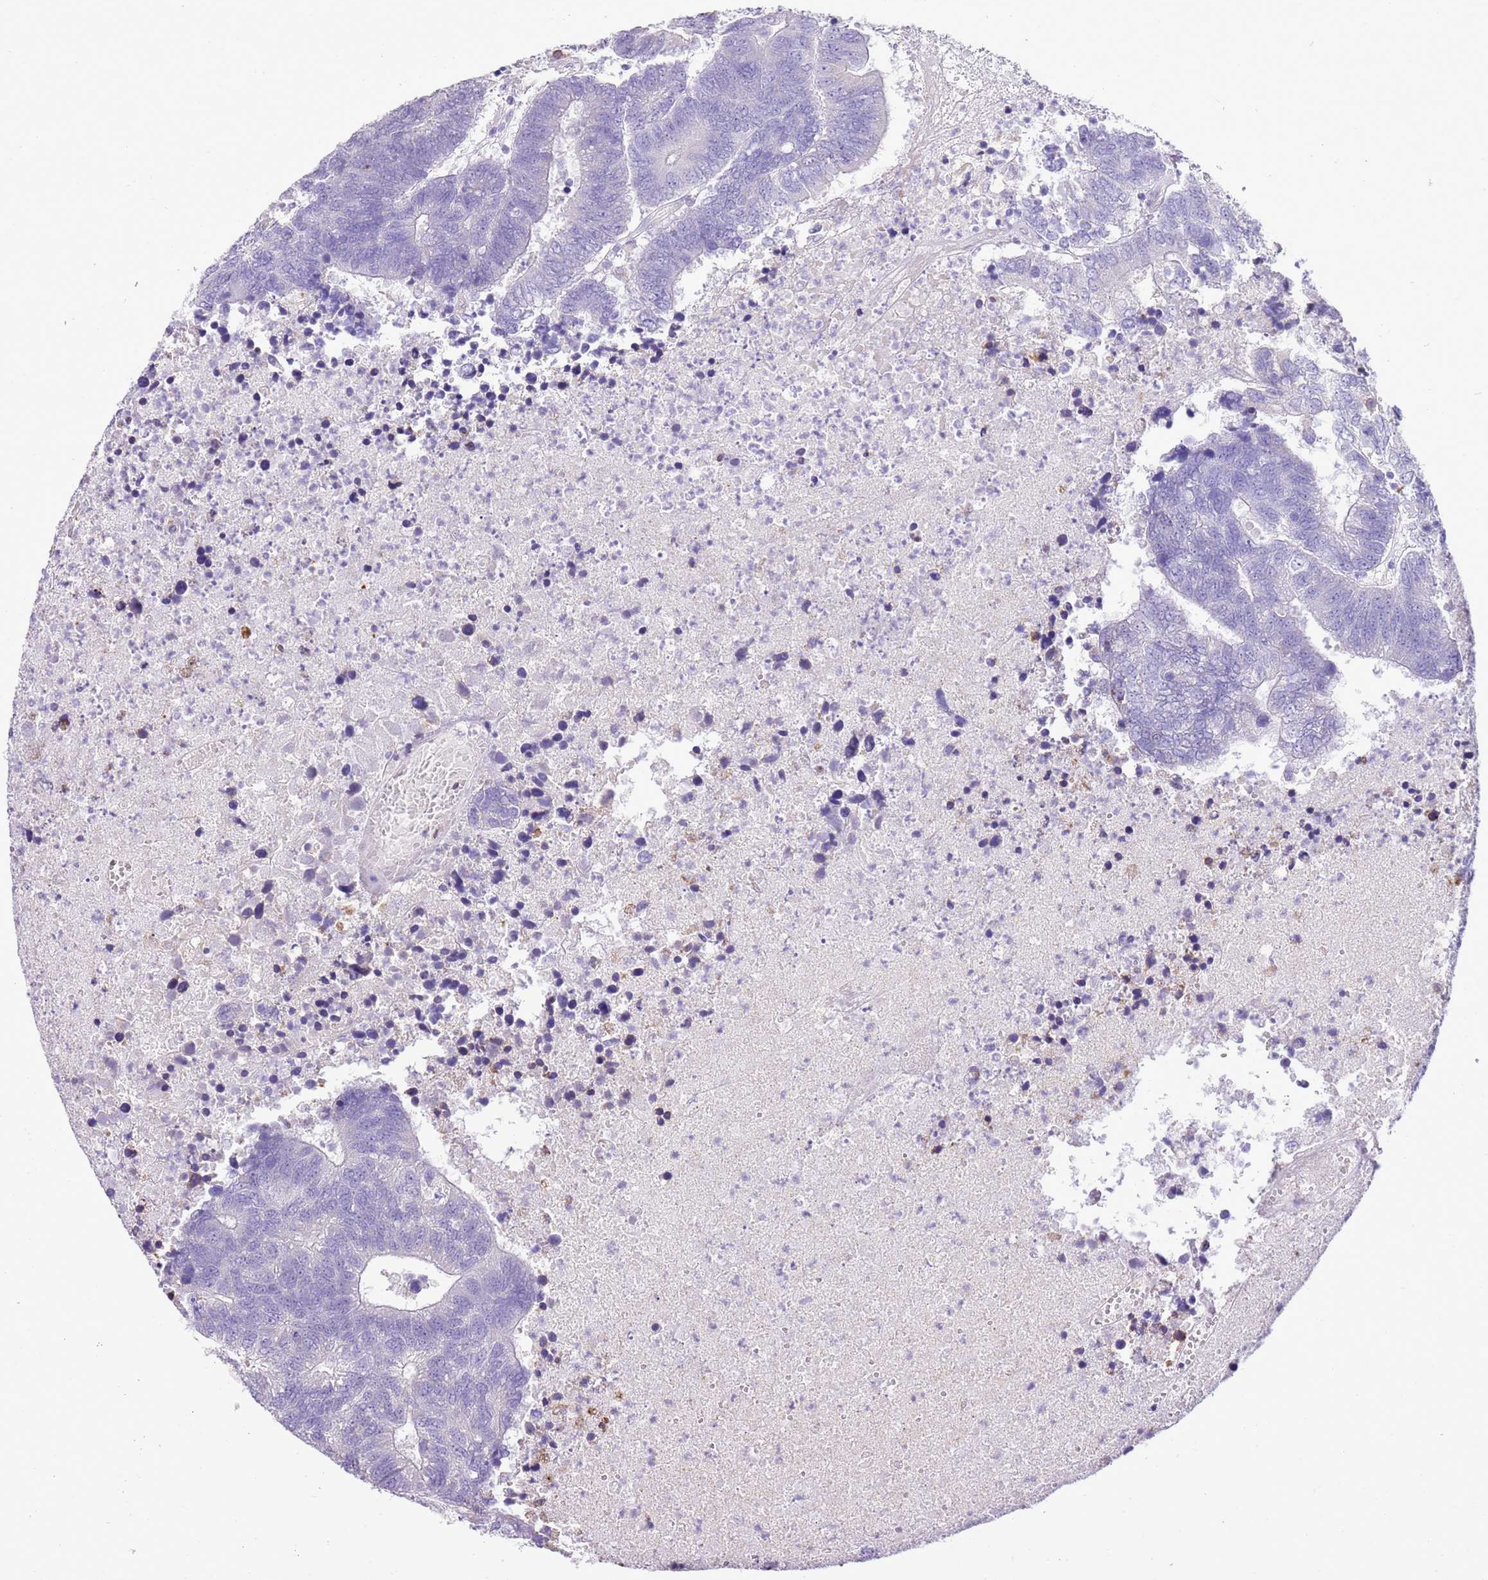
{"staining": {"intensity": "negative", "quantity": "none", "location": "none"}, "tissue": "colorectal cancer", "cell_type": "Tumor cells", "image_type": "cancer", "snomed": [{"axis": "morphology", "description": "Adenocarcinoma, NOS"}, {"axis": "topography", "description": "Colon"}], "caption": "A photomicrograph of colorectal cancer (adenocarcinoma) stained for a protein shows no brown staining in tumor cells.", "gene": "AAR2", "patient": {"sex": "female", "age": 48}}